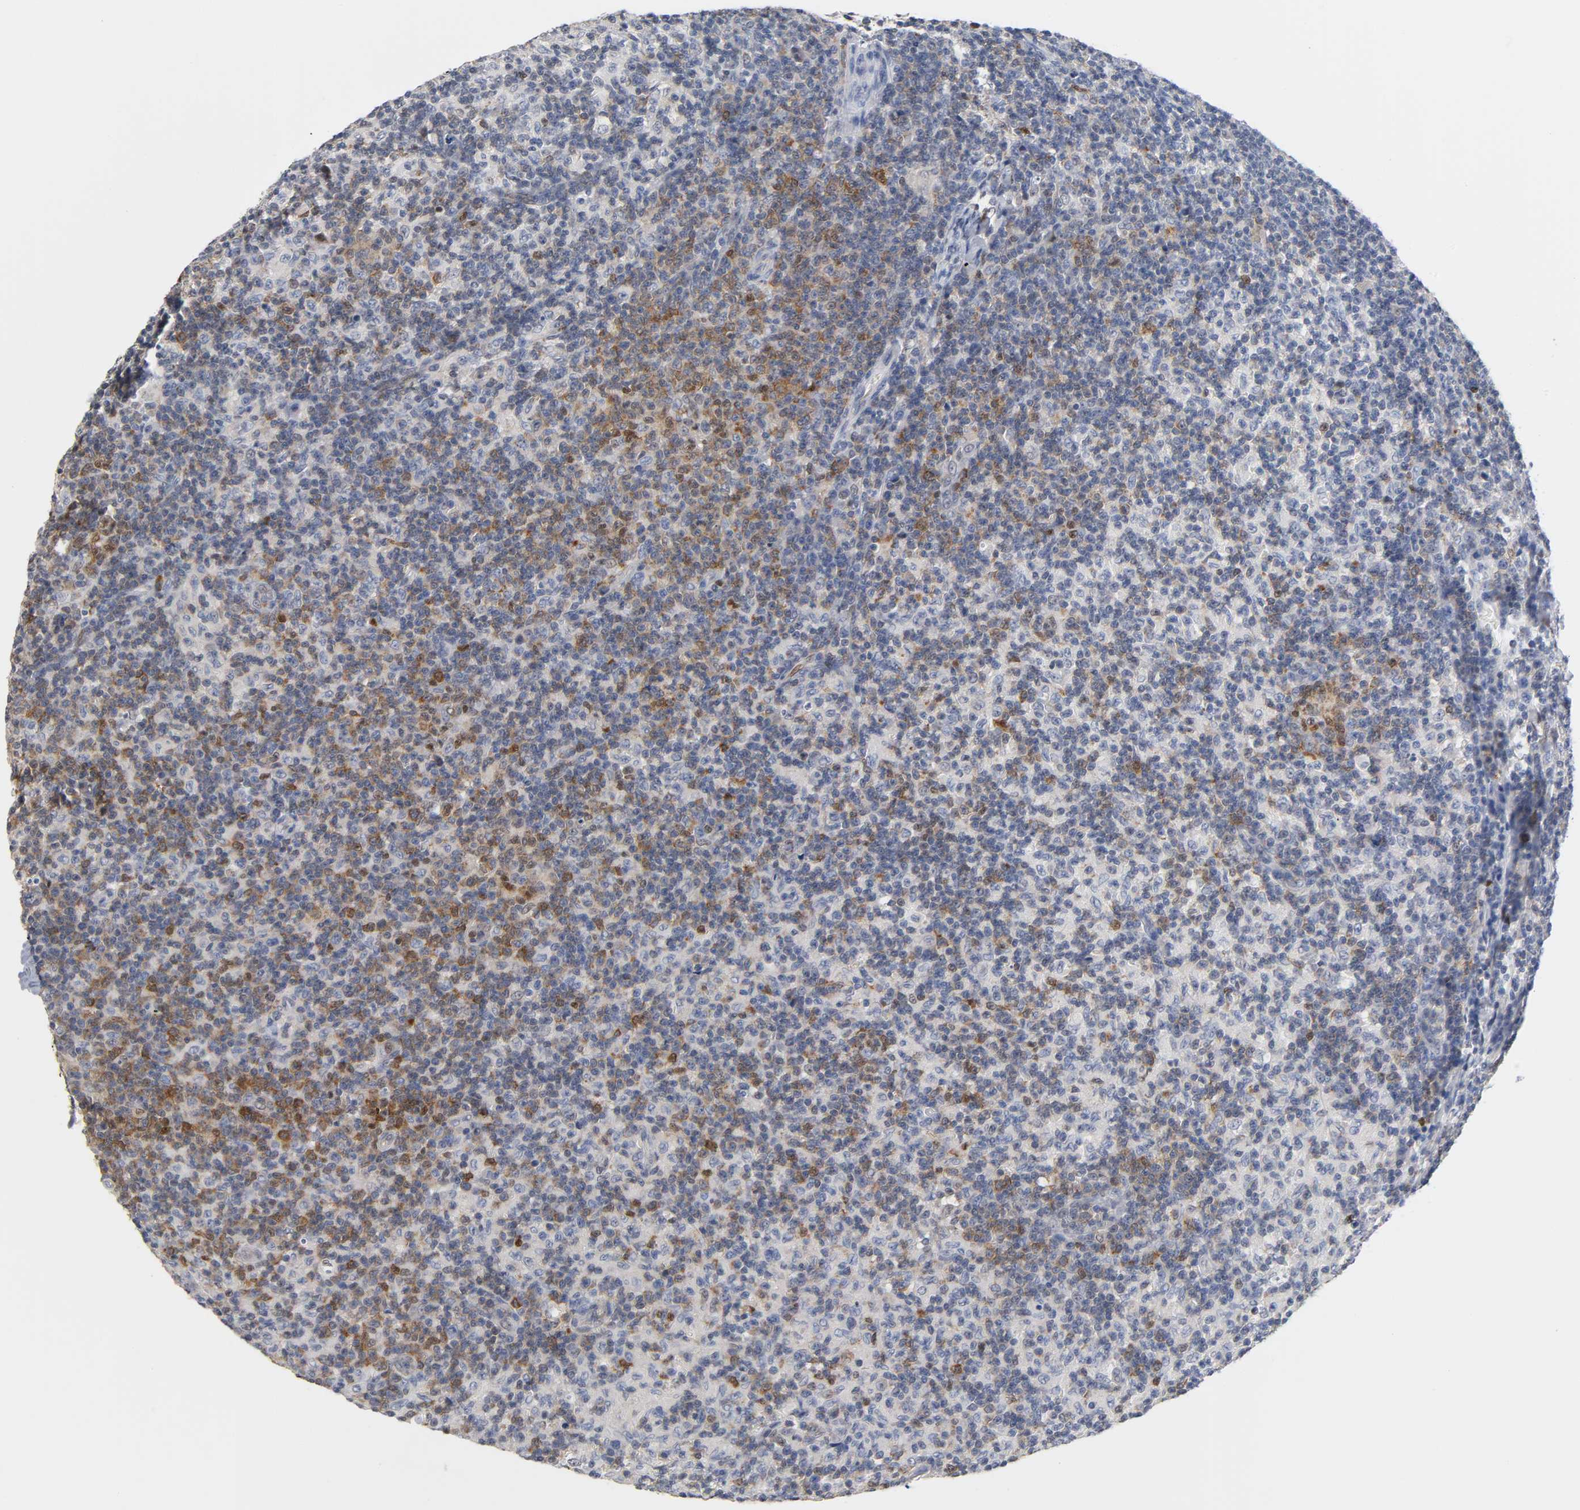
{"staining": {"intensity": "strong", "quantity": ">75%", "location": "cytoplasmic/membranous,nuclear"}, "tissue": "lymph node", "cell_type": "Germinal center cells", "image_type": "normal", "snomed": [{"axis": "morphology", "description": "Normal tissue, NOS"}, {"axis": "morphology", "description": "Inflammation, NOS"}, {"axis": "topography", "description": "Lymph node"}], "caption": "IHC image of unremarkable lymph node: lymph node stained using immunohistochemistry (IHC) displays high levels of strong protein expression localized specifically in the cytoplasmic/membranous,nuclear of germinal center cells, appearing as a cytoplasmic/membranous,nuclear brown color.", "gene": "NFATC1", "patient": {"sex": "male", "age": 55}}